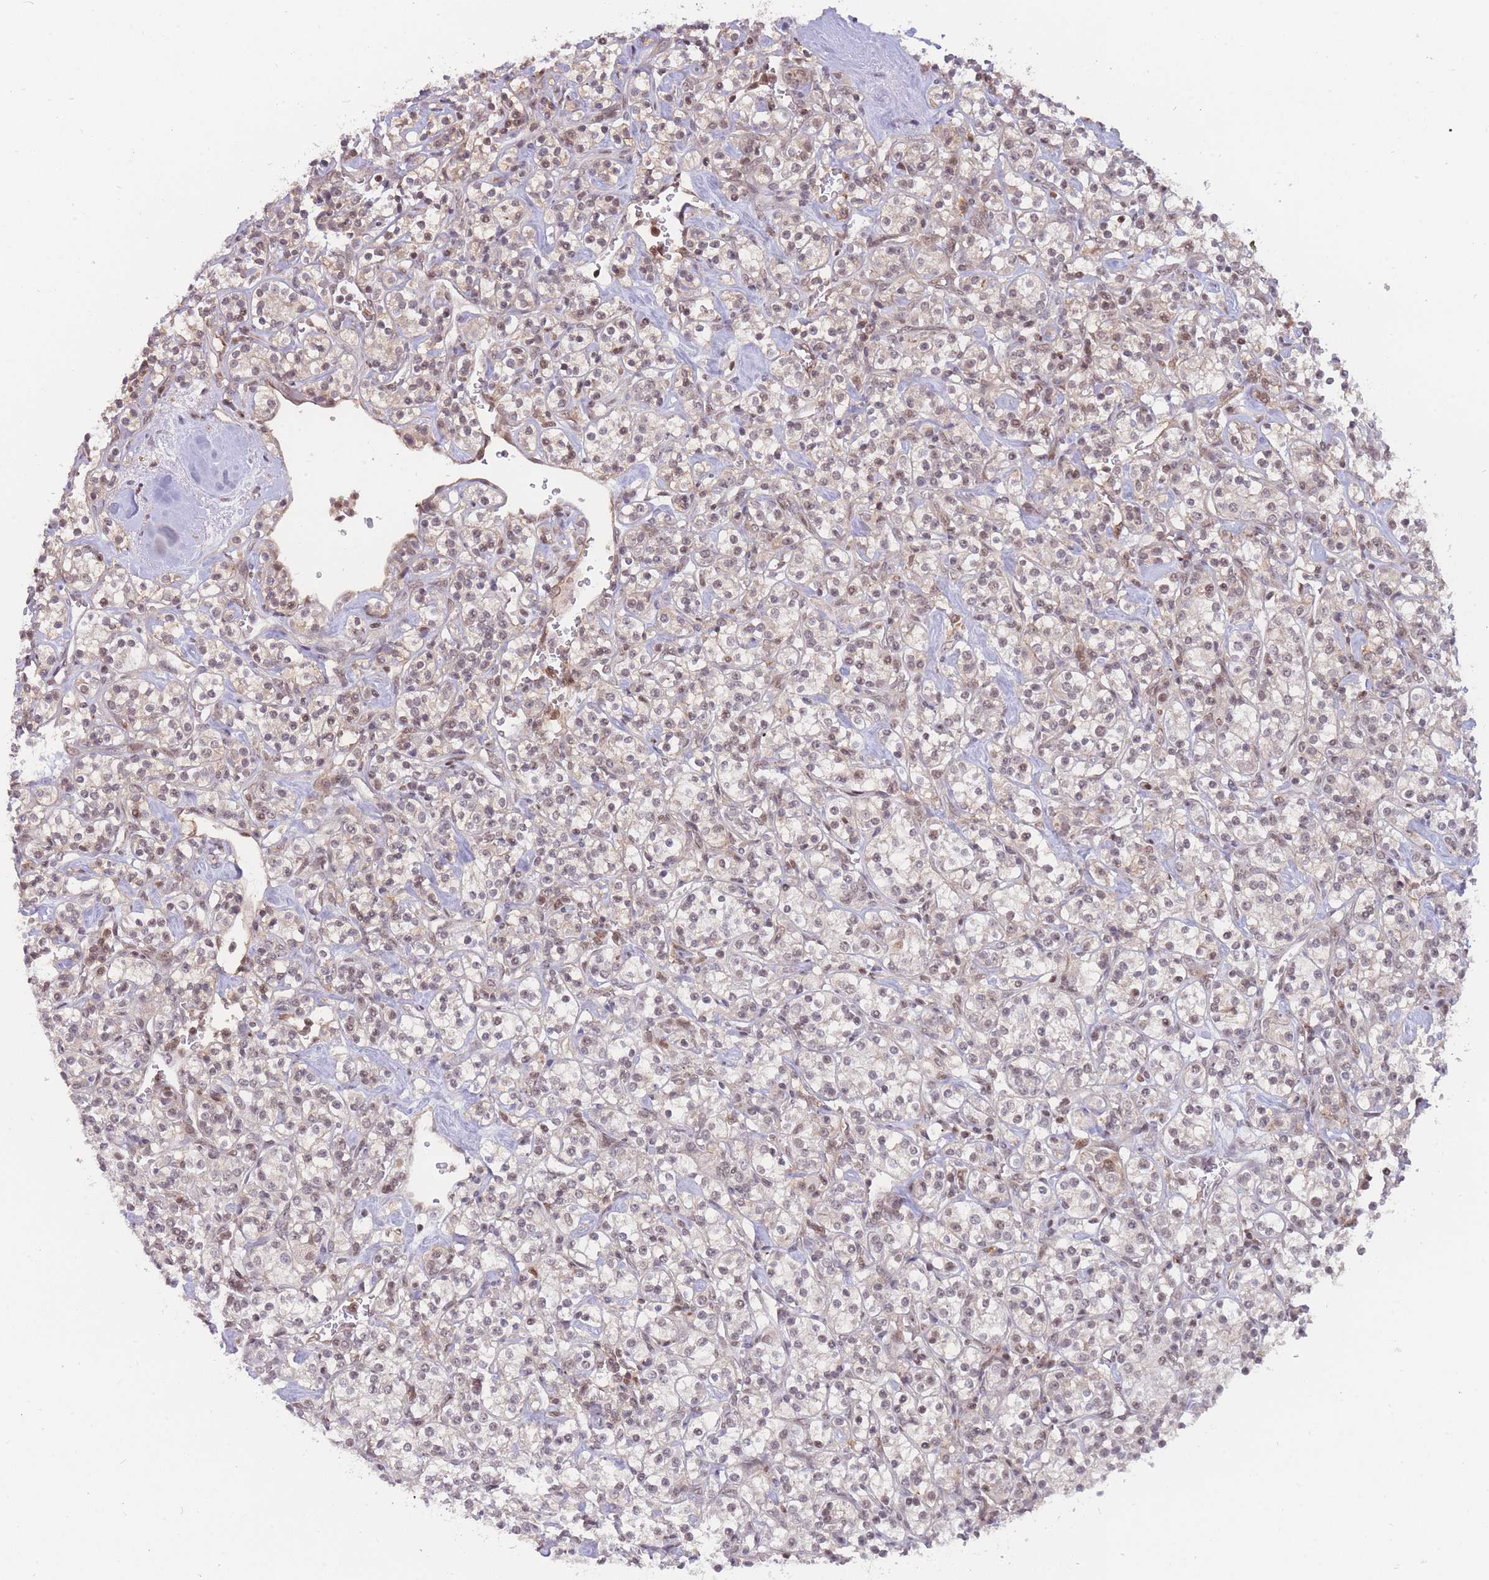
{"staining": {"intensity": "weak", "quantity": "25%-75%", "location": "nuclear"}, "tissue": "renal cancer", "cell_type": "Tumor cells", "image_type": "cancer", "snomed": [{"axis": "morphology", "description": "Adenocarcinoma, NOS"}, {"axis": "topography", "description": "Kidney"}], "caption": "Weak nuclear positivity for a protein is present in about 25%-75% of tumor cells of renal cancer (adenocarcinoma) using IHC.", "gene": "BOD1L1", "patient": {"sex": "male", "age": 77}}